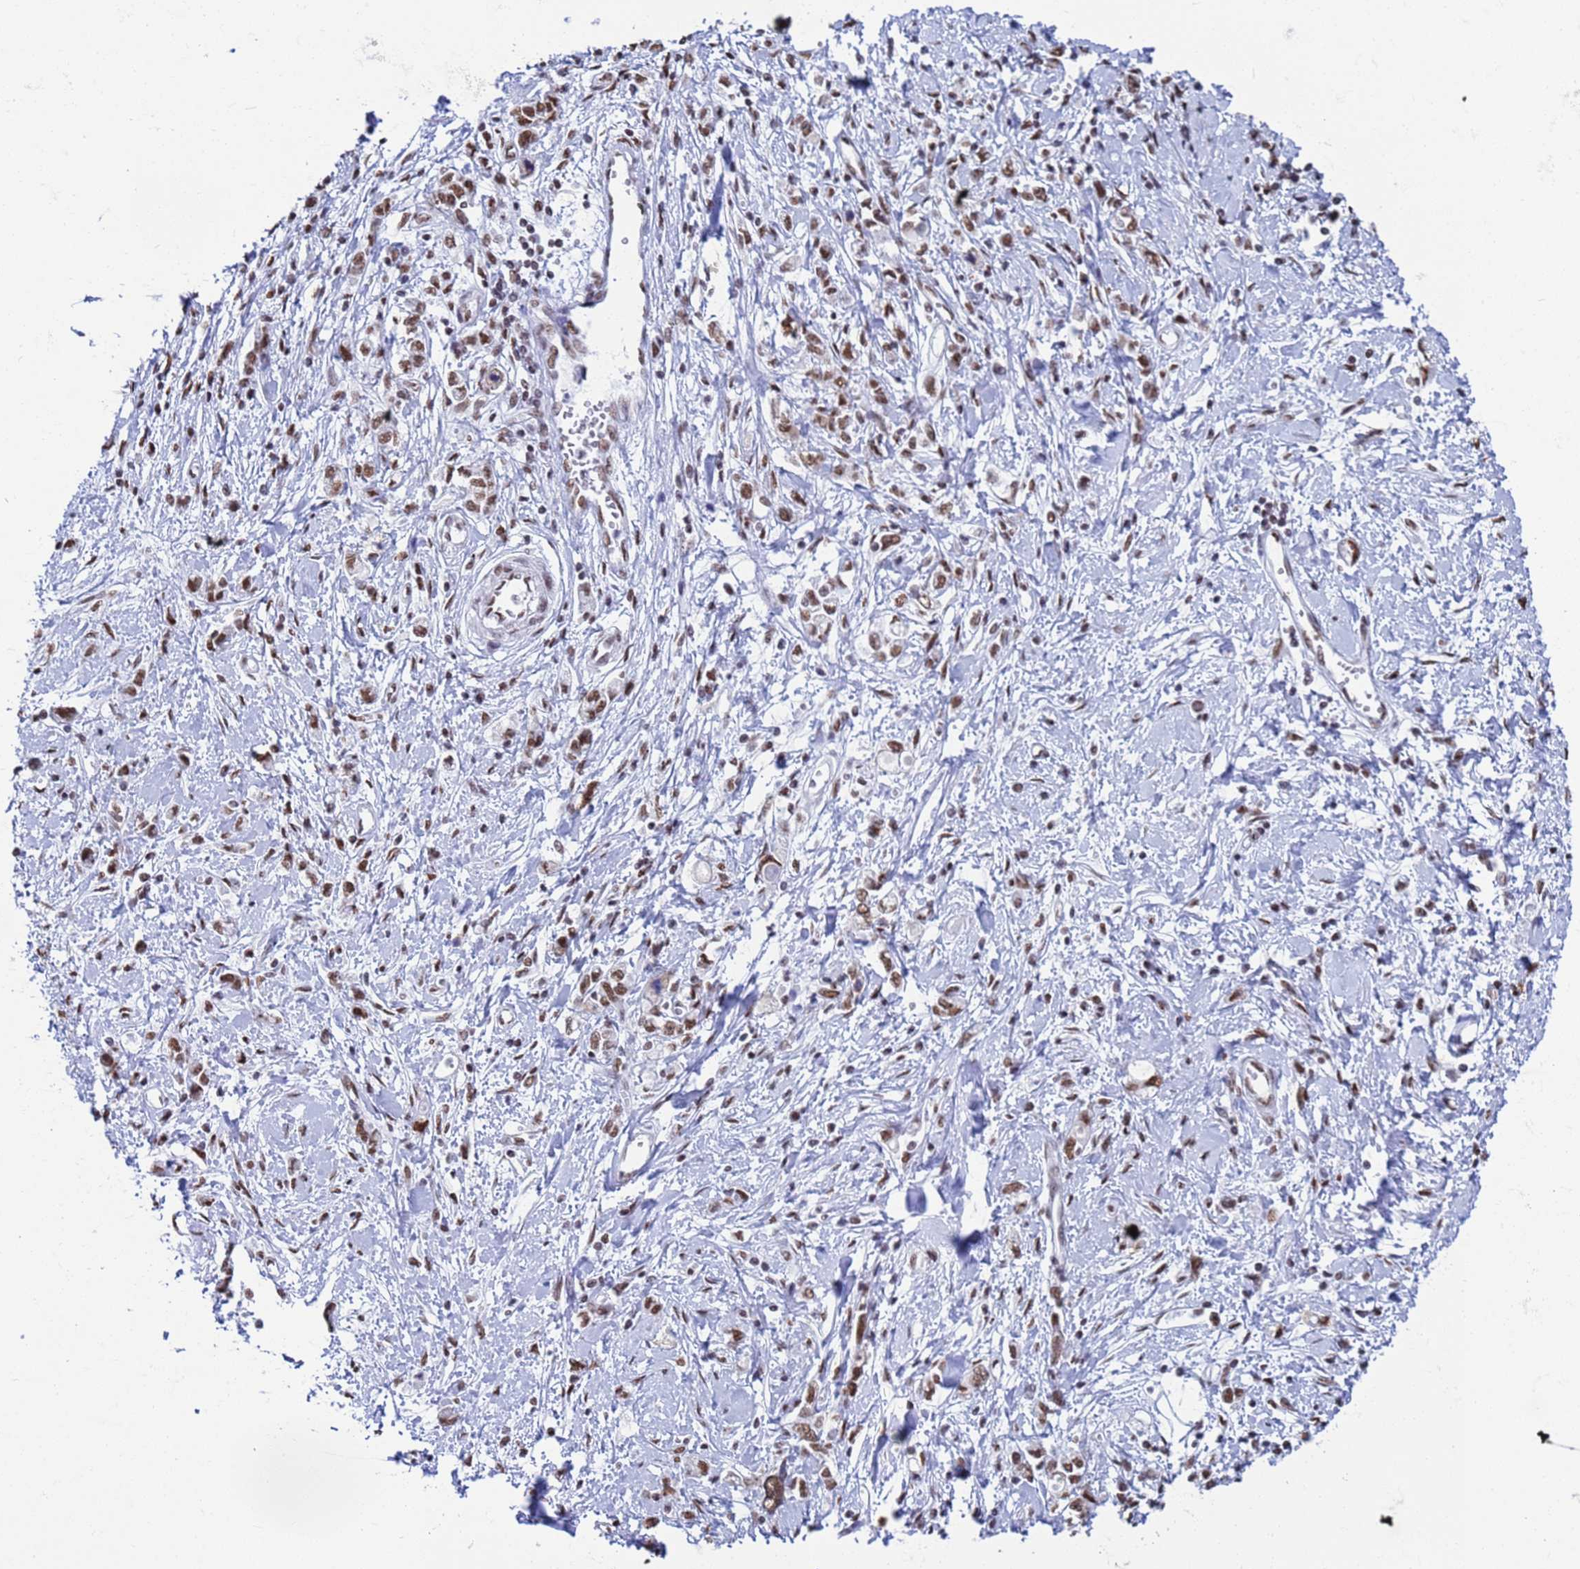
{"staining": {"intensity": "moderate", "quantity": ">75%", "location": "nuclear"}, "tissue": "stomach cancer", "cell_type": "Tumor cells", "image_type": "cancer", "snomed": [{"axis": "morphology", "description": "Adenocarcinoma, NOS"}, {"axis": "topography", "description": "Stomach"}], "caption": "An IHC histopathology image of tumor tissue is shown. Protein staining in brown highlights moderate nuclear positivity in stomach cancer (adenocarcinoma) within tumor cells.", "gene": "FAM170B", "patient": {"sex": "female", "age": 76}}